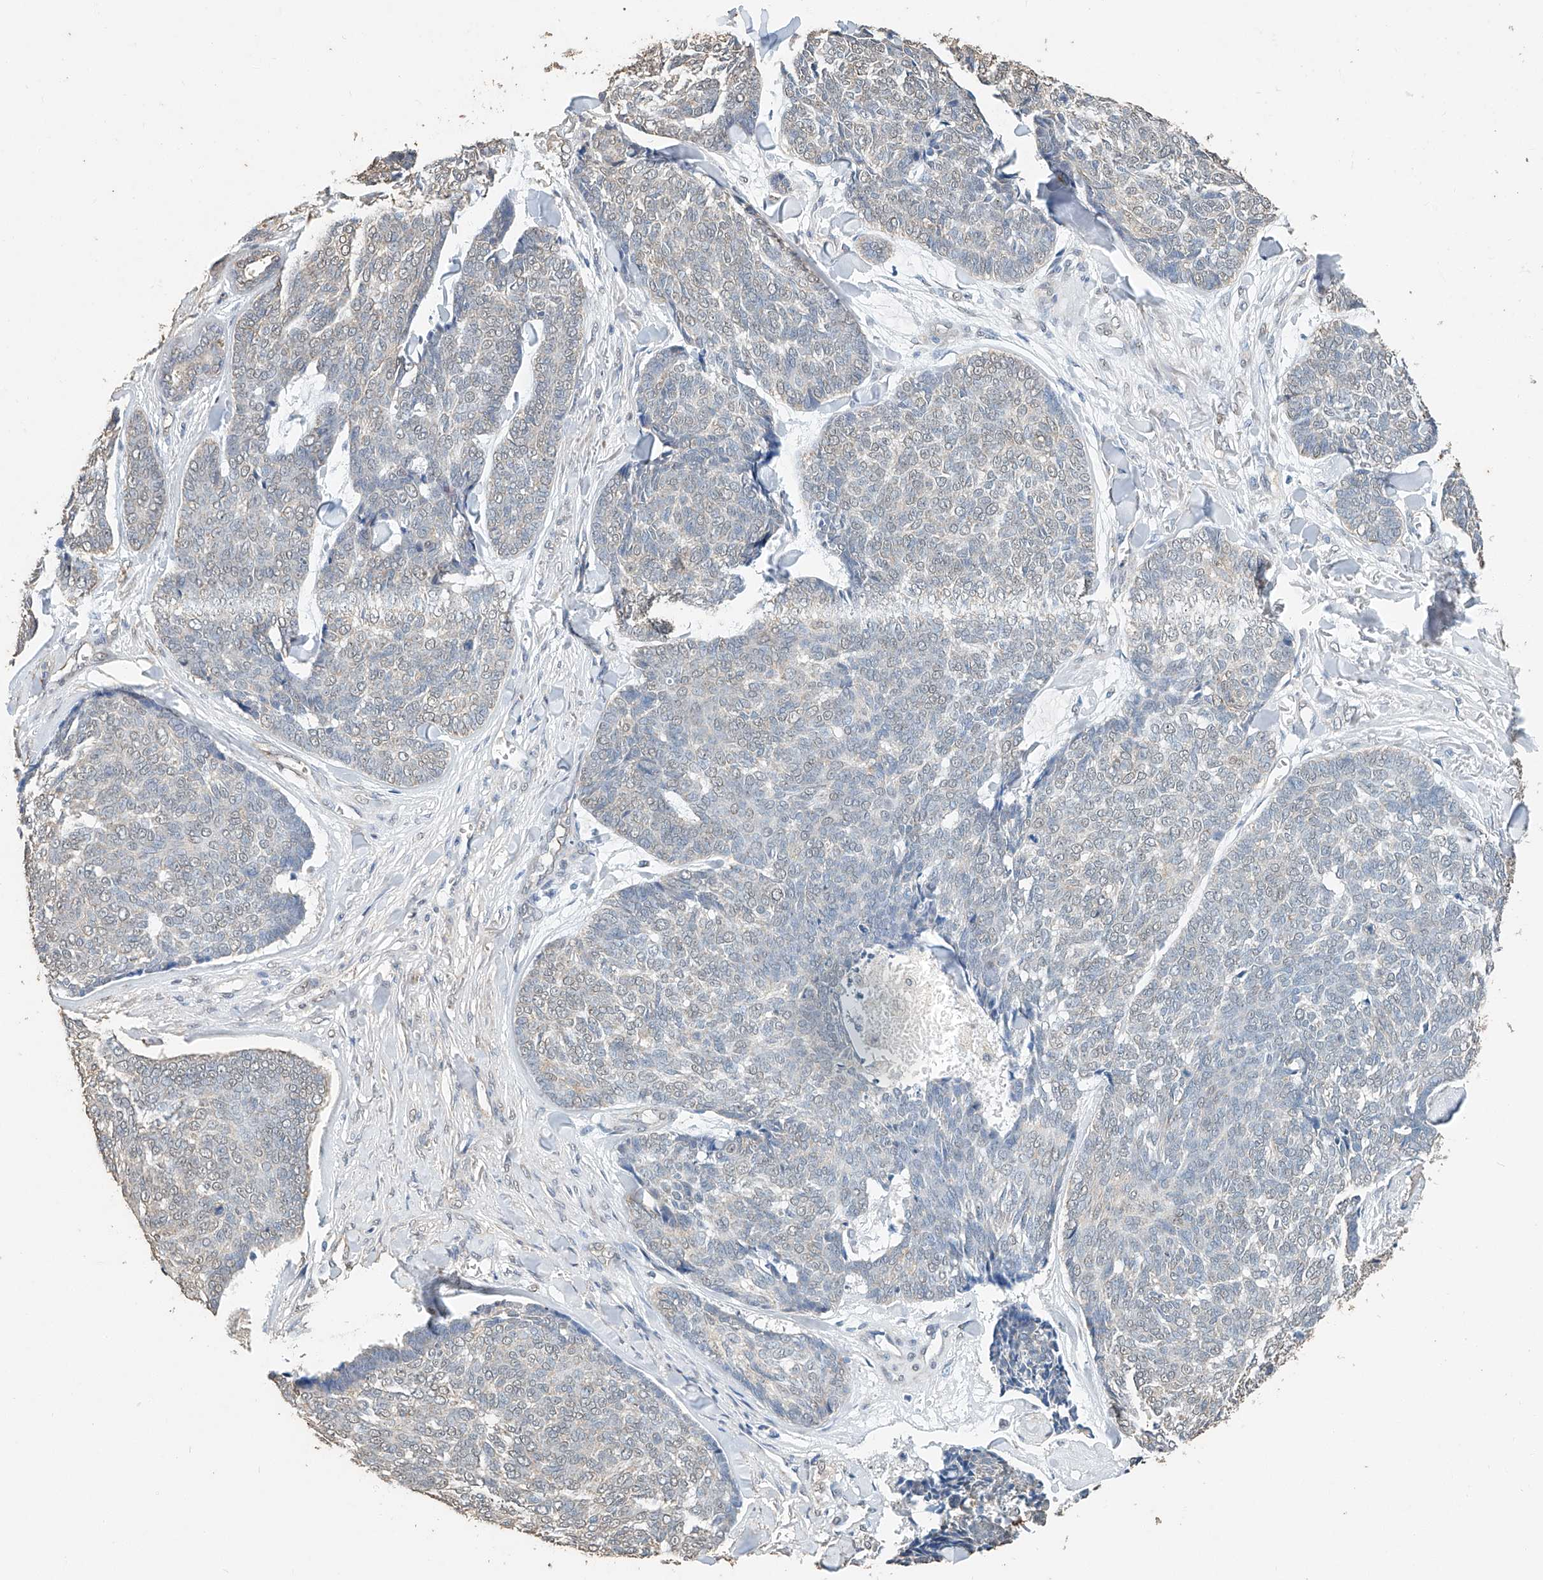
{"staining": {"intensity": "negative", "quantity": "none", "location": "none"}, "tissue": "skin cancer", "cell_type": "Tumor cells", "image_type": "cancer", "snomed": [{"axis": "morphology", "description": "Basal cell carcinoma"}, {"axis": "topography", "description": "Skin"}], "caption": "Skin cancer (basal cell carcinoma) stained for a protein using immunohistochemistry demonstrates no staining tumor cells.", "gene": "CERS4", "patient": {"sex": "male", "age": 84}}